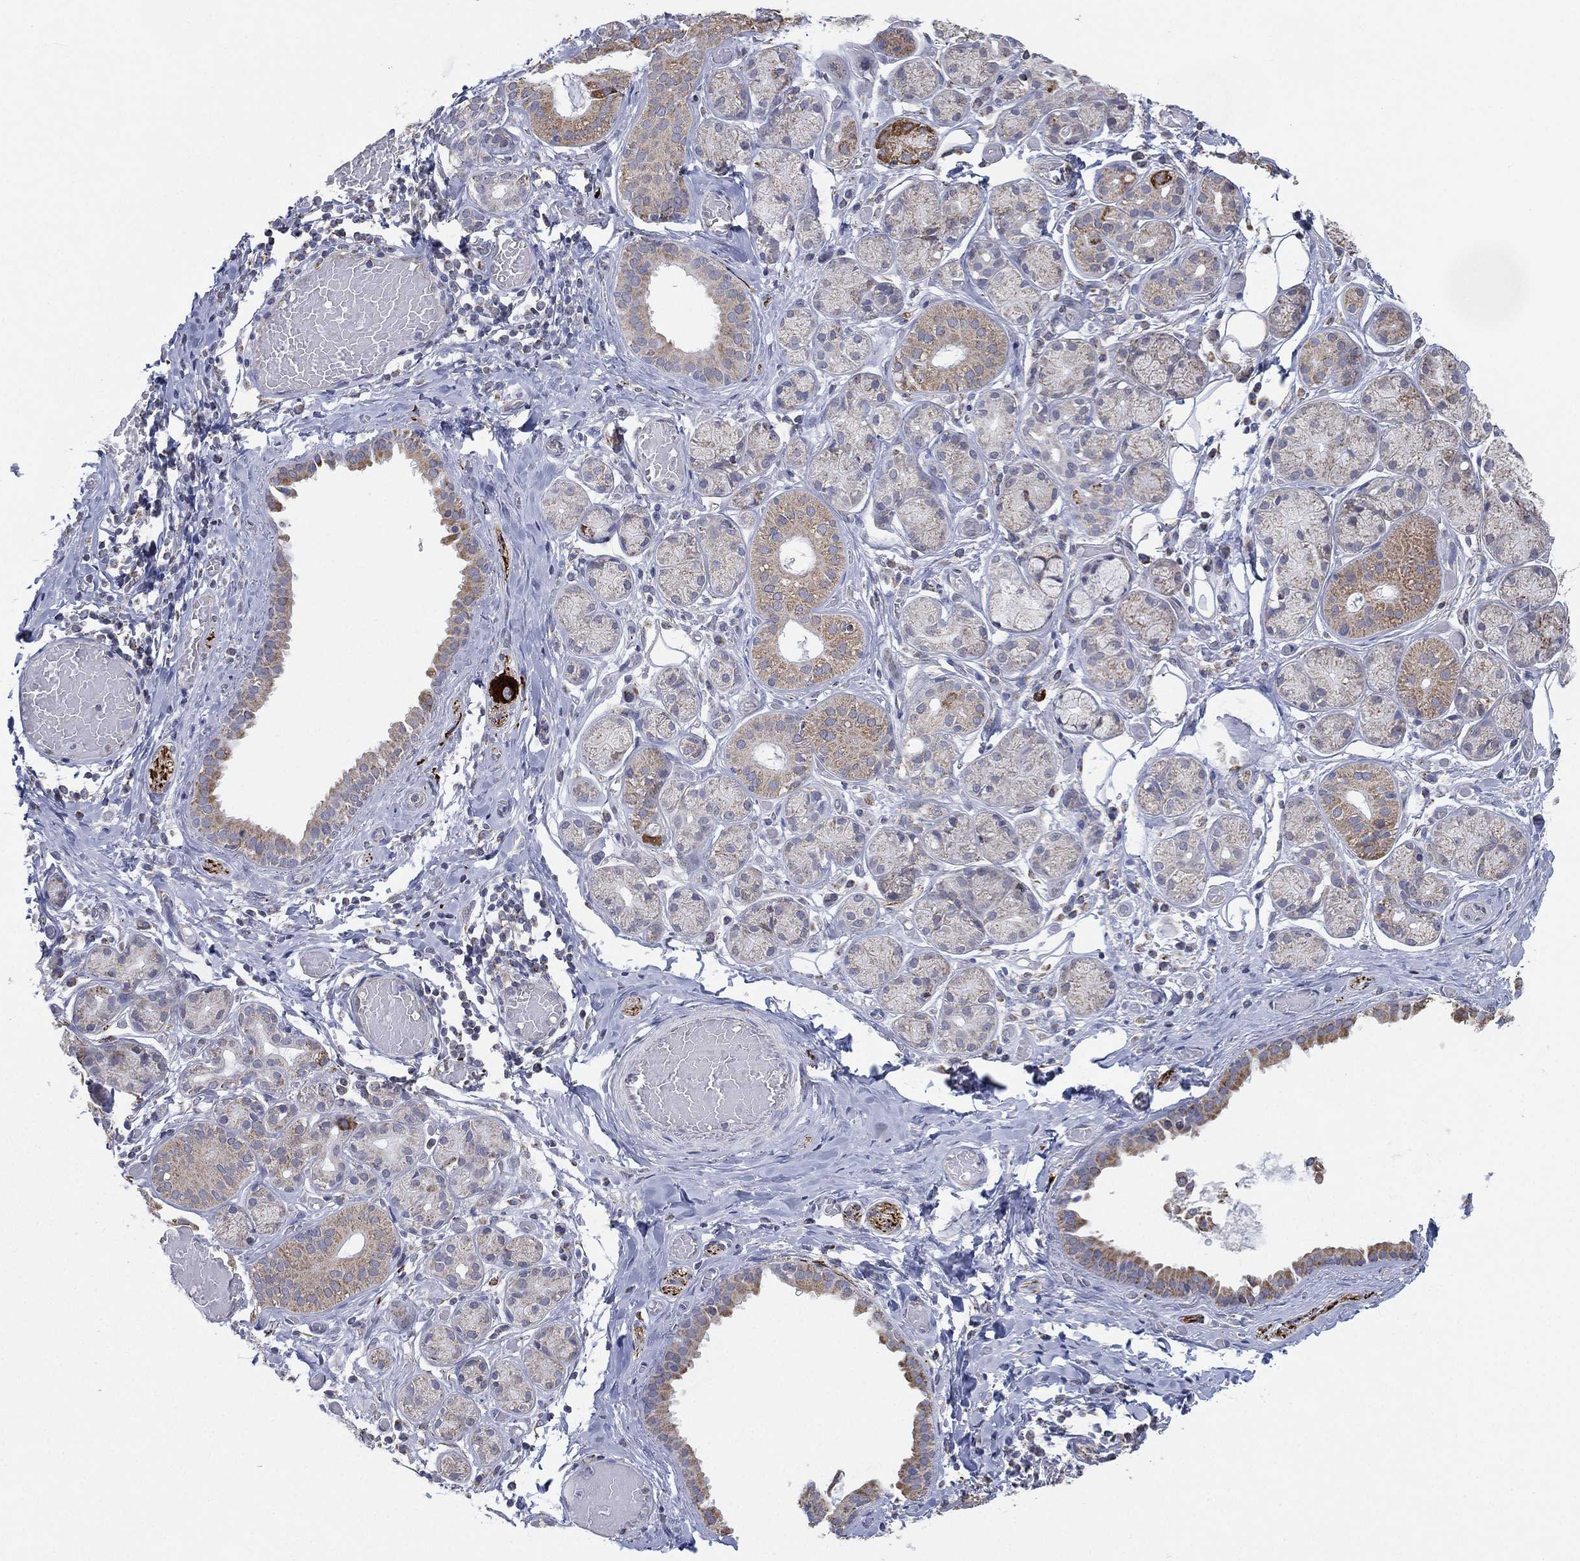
{"staining": {"intensity": "weak", "quantity": "25%-75%", "location": "cytoplasmic/membranous"}, "tissue": "salivary gland", "cell_type": "Glandular cells", "image_type": "normal", "snomed": [{"axis": "morphology", "description": "Normal tissue, NOS"}, {"axis": "topography", "description": "Salivary gland"}, {"axis": "topography", "description": "Peripheral nerve tissue"}], "caption": "Protein expression analysis of normal human salivary gland reveals weak cytoplasmic/membranous expression in about 25%-75% of glandular cells.", "gene": "INA", "patient": {"sex": "male", "age": 71}}